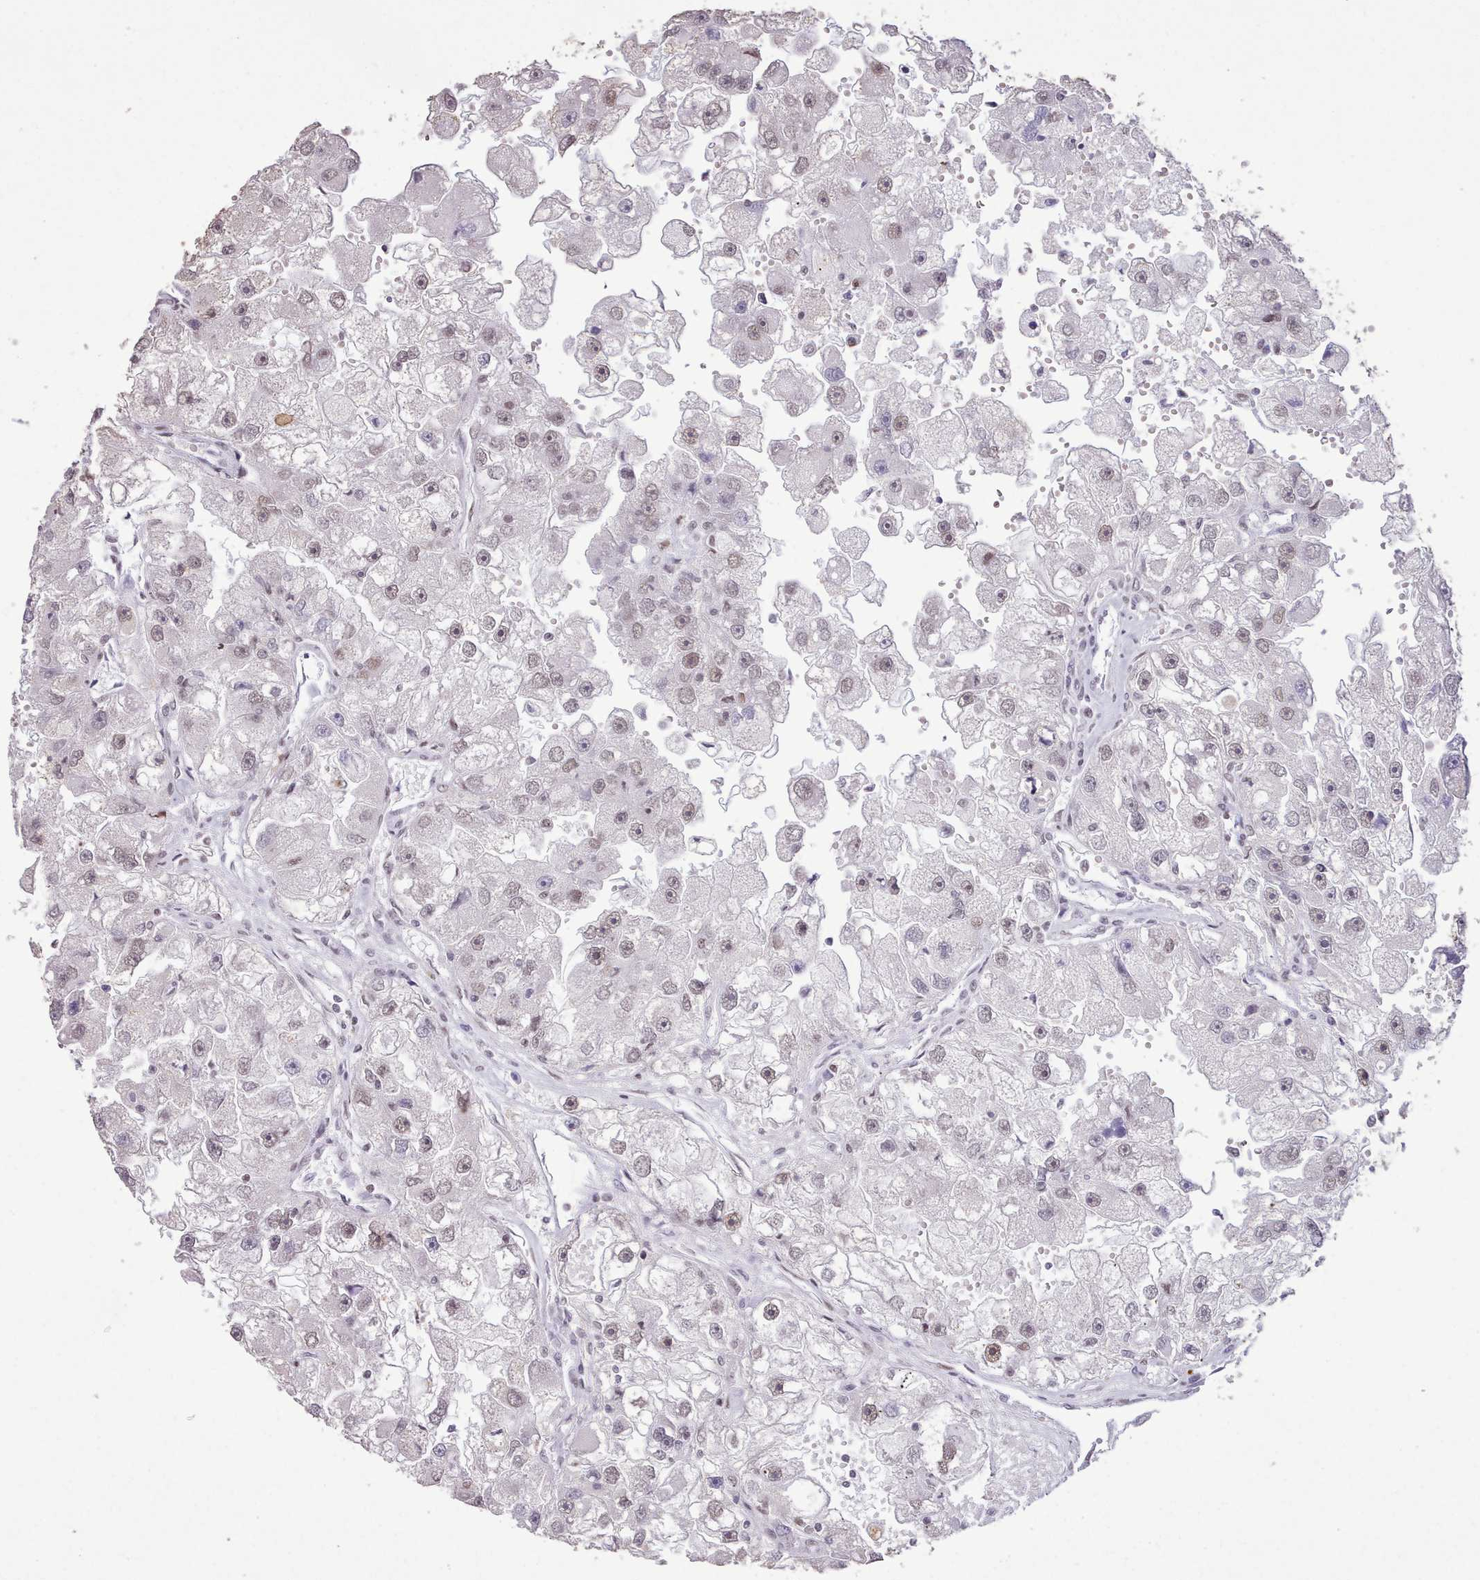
{"staining": {"intensity": "weak", "quantity": ">75%", "location": "nuclear"}, "tissue": "renal cancer", "cell_type": "Tumor cells", "image_type": "cancer", "snomed": [{"axis": "morphology", "description": "Adenocarcinoma, NOS"}, {"axis": "topography", "description": "Kidney"}], "caption": "IHC (DAB) staining of human renal cancer (adenocarcinoma) demonstrates weak nuclear protein staining in approximately >75% of tumor cells.", "gene": "TAF15", "patient": {"sex": "male", "age": 63}}